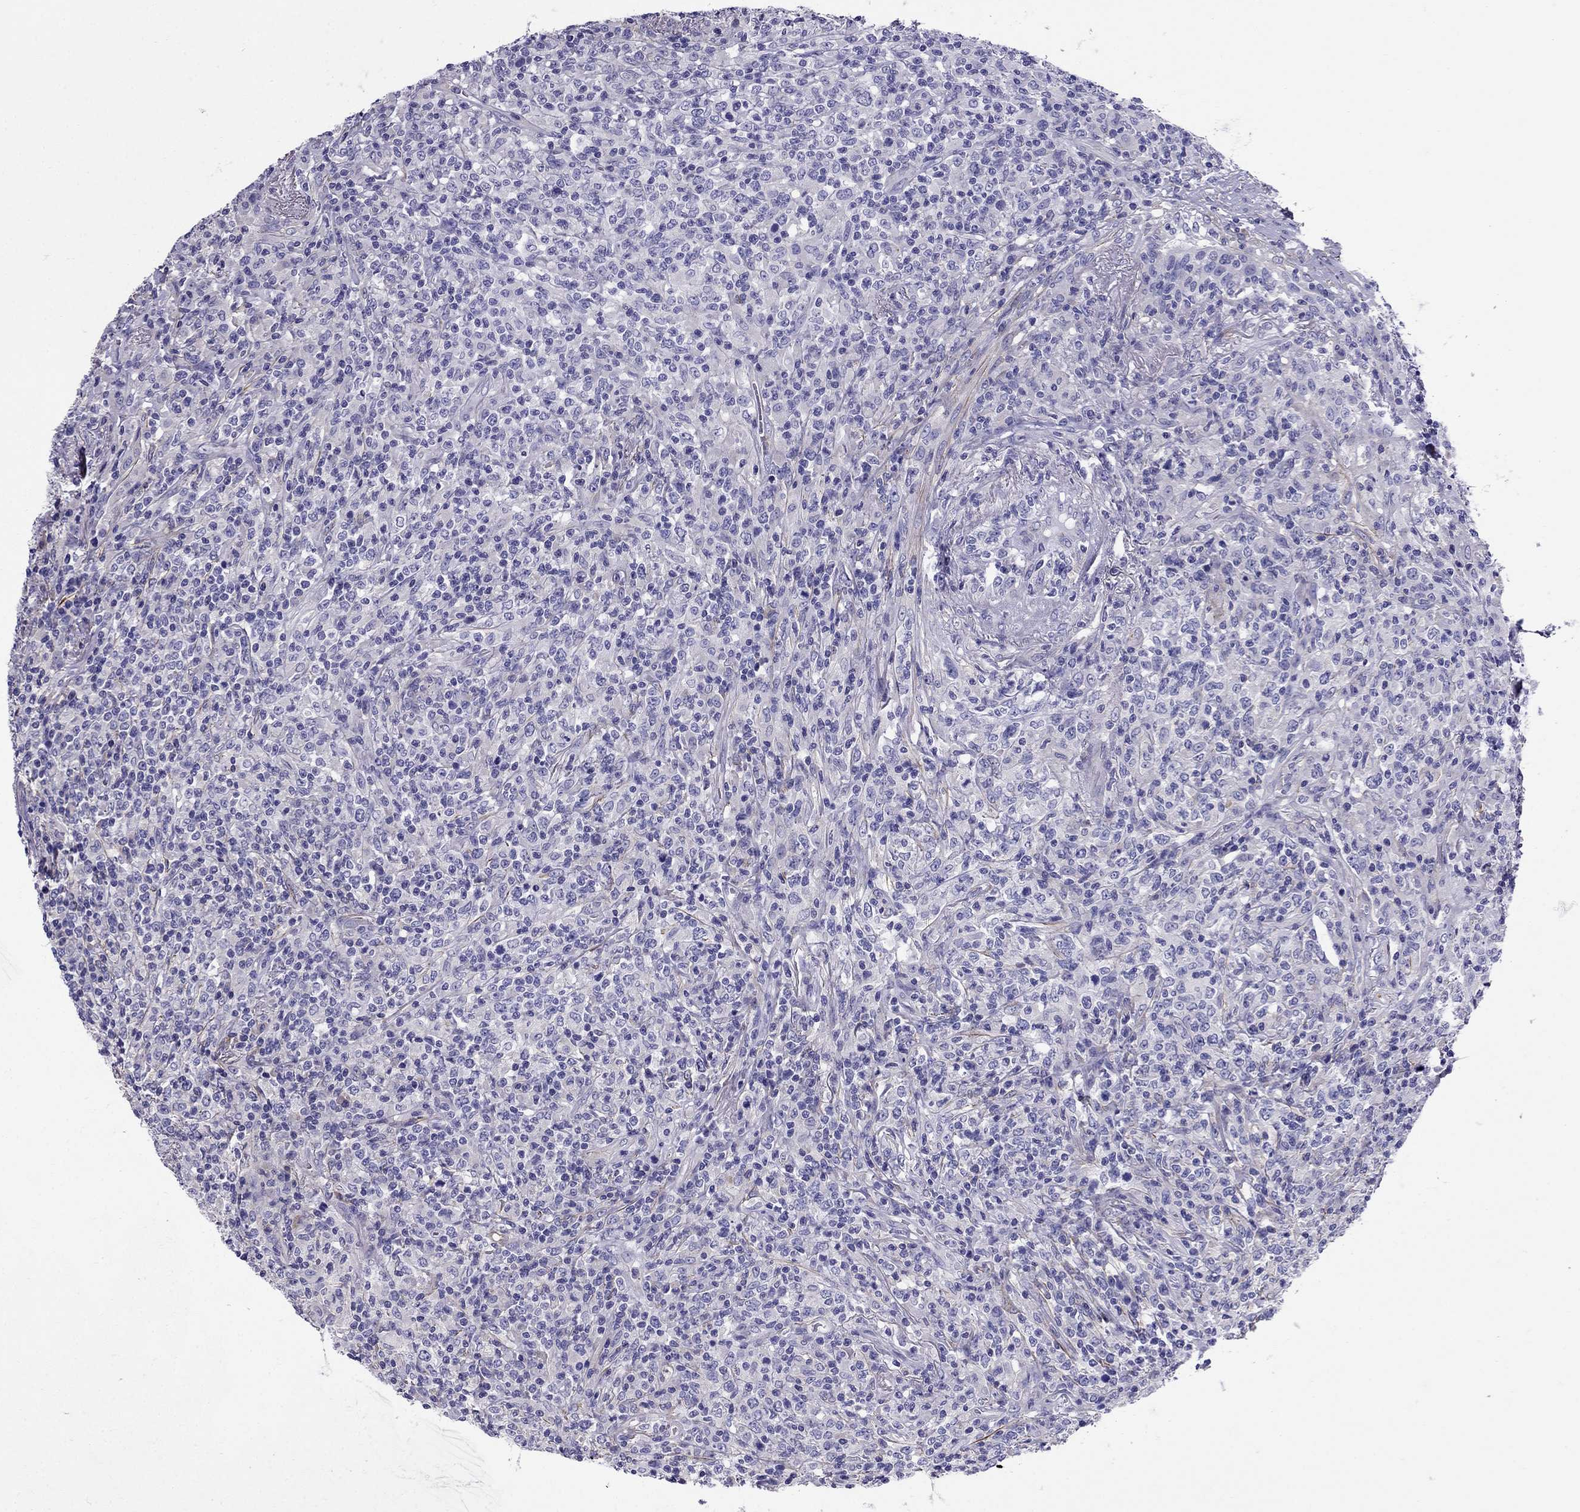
{"staining": {"intensity": "negative", "quantity": "none", "location": "none"}, "tissue": "lymphoma", "cell_type": "Tumor cells", "image_type": "cancer", "snomed": [{"axis": "morphology", "description": "Malignant lymphoma, non-Hodgkin's type, High grade"}, {"axis": "topography", "description": "Lung"}], "caption": "This histopathology image is of lymphoma stained with immunohistochemistry to label a protein in brown with the nuclei are counter-stained blue. There is no expression in tumor cells. (DAB (3,3'-diaminobenzidine) immunohistochemistry visualized using brightfield microscopy, high magnification).", "gene": "GPR50", "patient": {"sex": "male", "age": 79}}